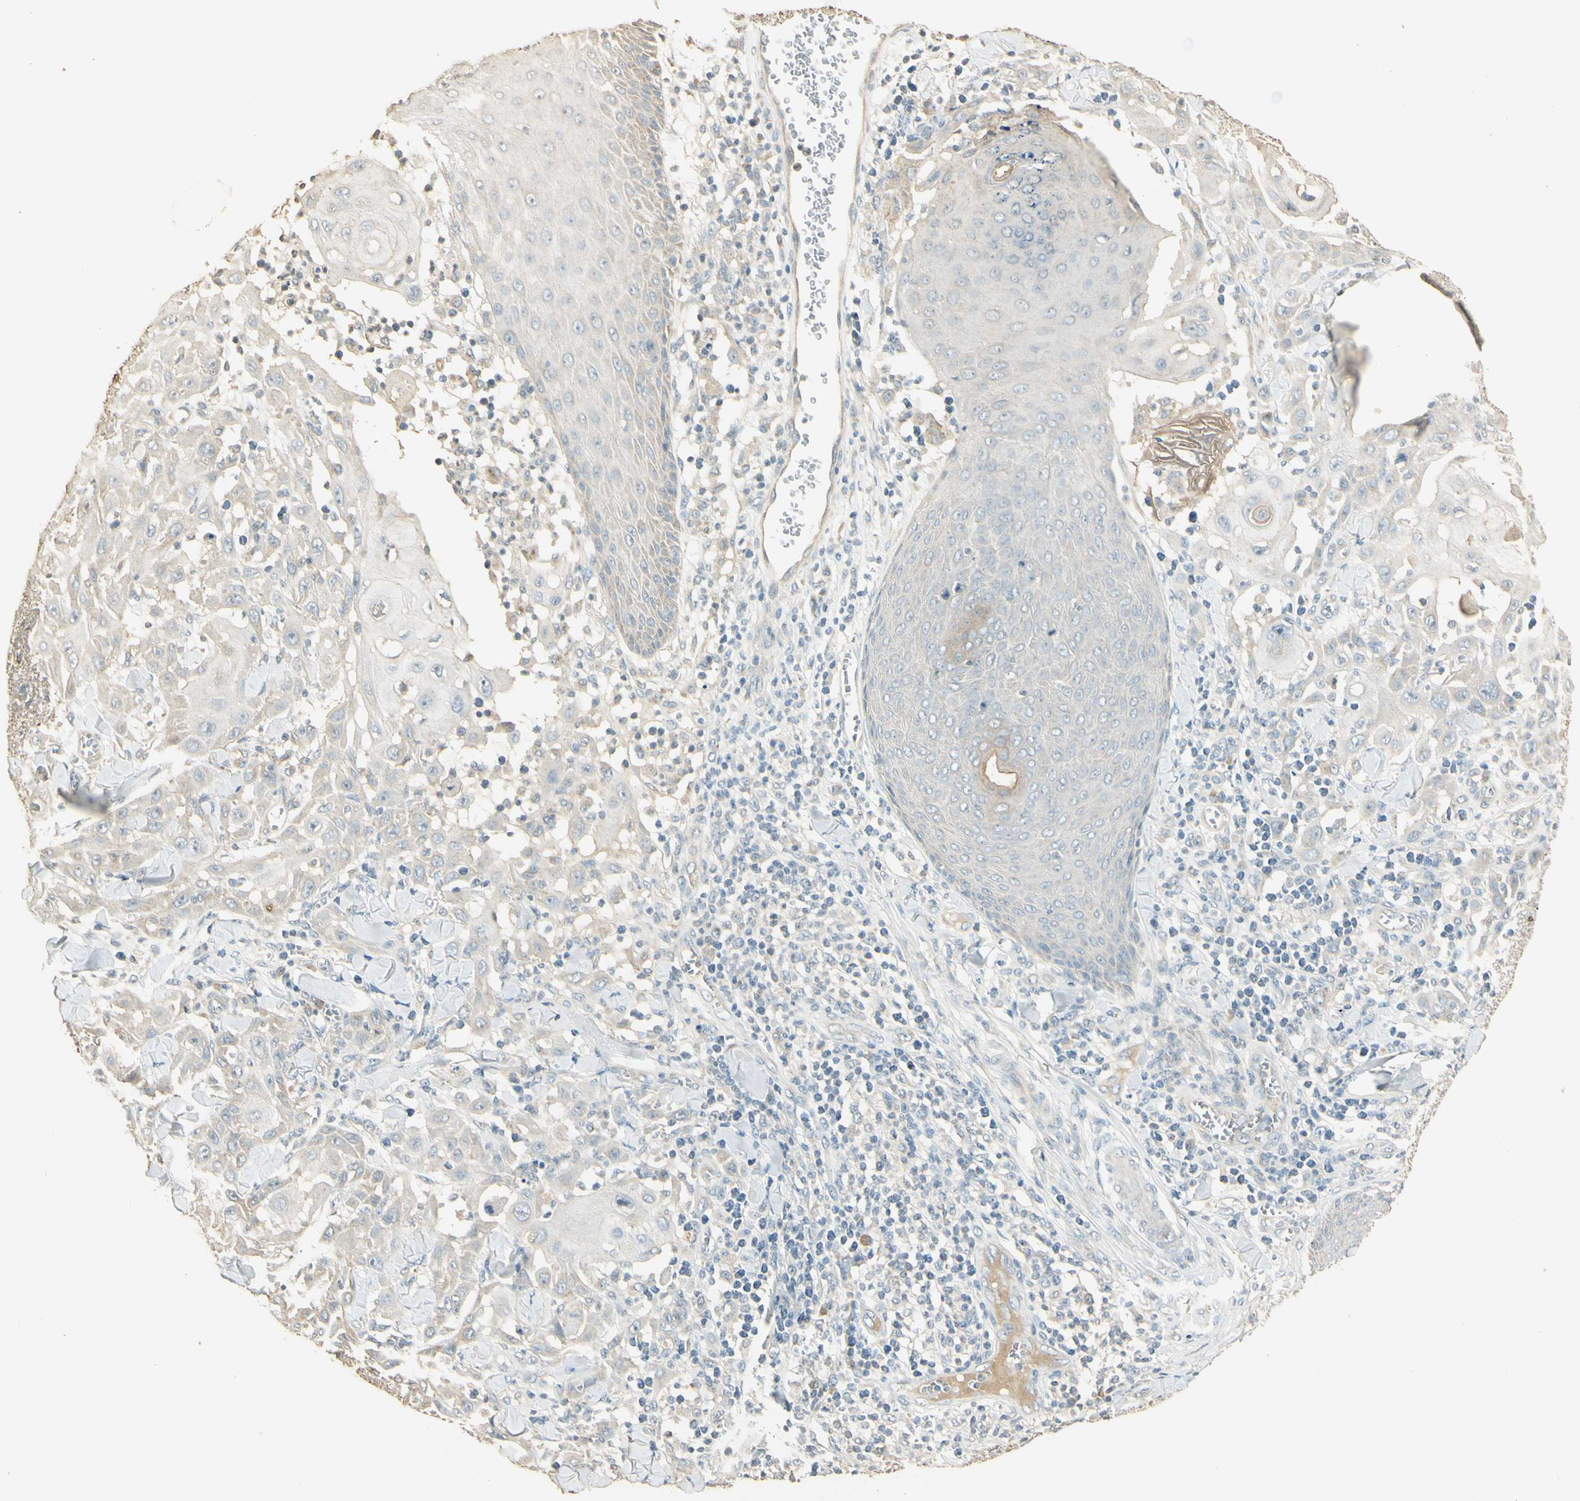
{"staining": {"intensity": "weak", "quantity": "25%-75%", "location": "cytoplasmic/membranous"}, "tissue": "skin cancer", "cell_type": "Tumor cells", "image_type": "cancer", "snomed": [{"axis": "morphology", "description": "Squamous cell carcinoma, NOS"}, {"axis": "topography", "description": "Skin"}], "caption": "Immunohistochemical staining of skin cancer (squamous cell carcinoma) shows low levels of weak cytoplasmic/membranous protein expression in about 25%-75% of tumor cells.", "gene": "UXS1", "patient": {"sex": "male", "age": 24}}